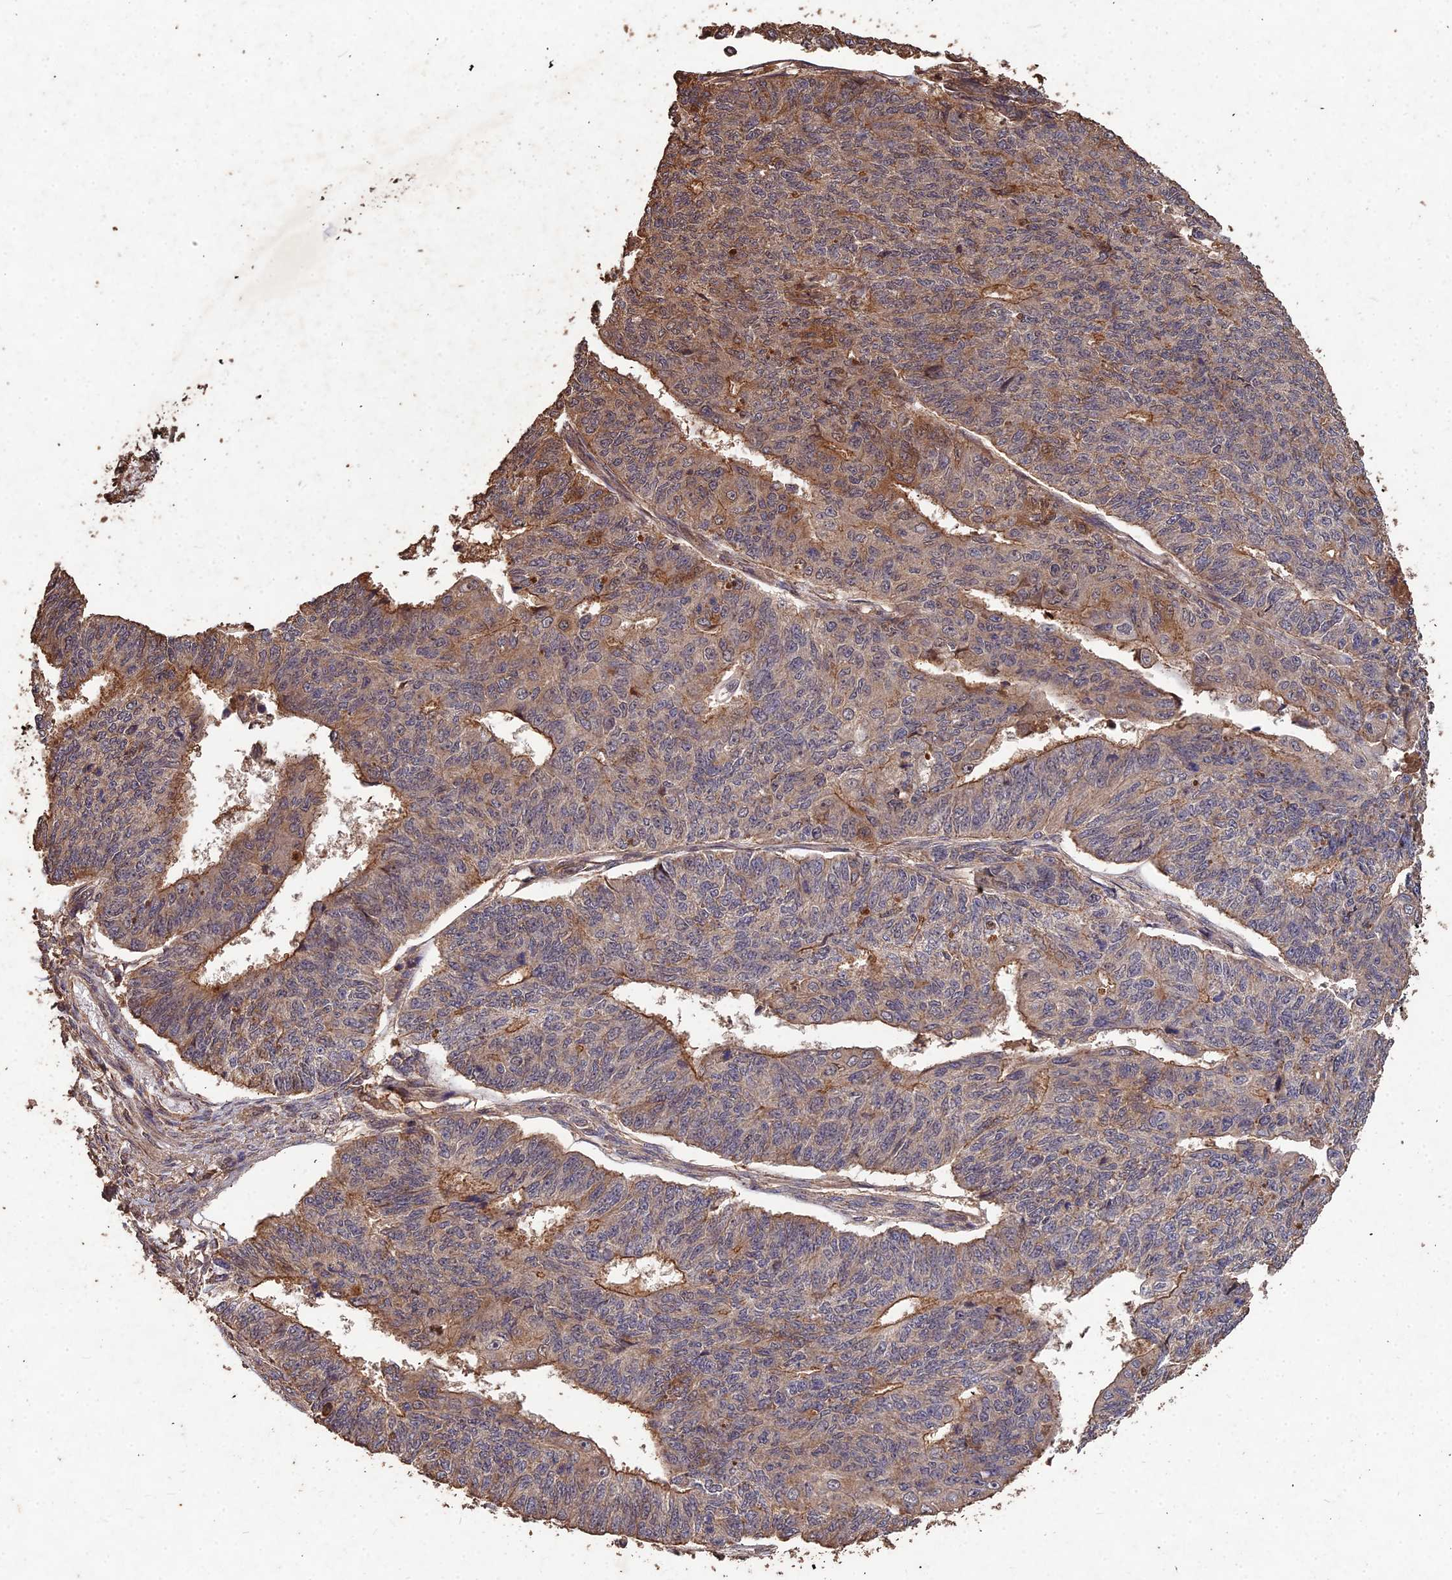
{"staining": {"intensity": "moderate", "quantity": "25%-75%", "location": "cytoplasmic/membranous"}, "tissue": "endometrial cancer", "cell_type": "Tumor cells", "image_type": "cancer", "snomed": [{"axis": "morphology", "description": "Adenocarcinoma, NOS"}, {"axis": "topography", "description": "Endometrium"}], "caption": "The image reveals a brown stain indicating the presence of a protein in the cytoplasmic/membranous of tumor cells in adenocarcinoma (endometrial).", "gene": "SYMPK", "patient": {"sex": "female", "age": 32}}